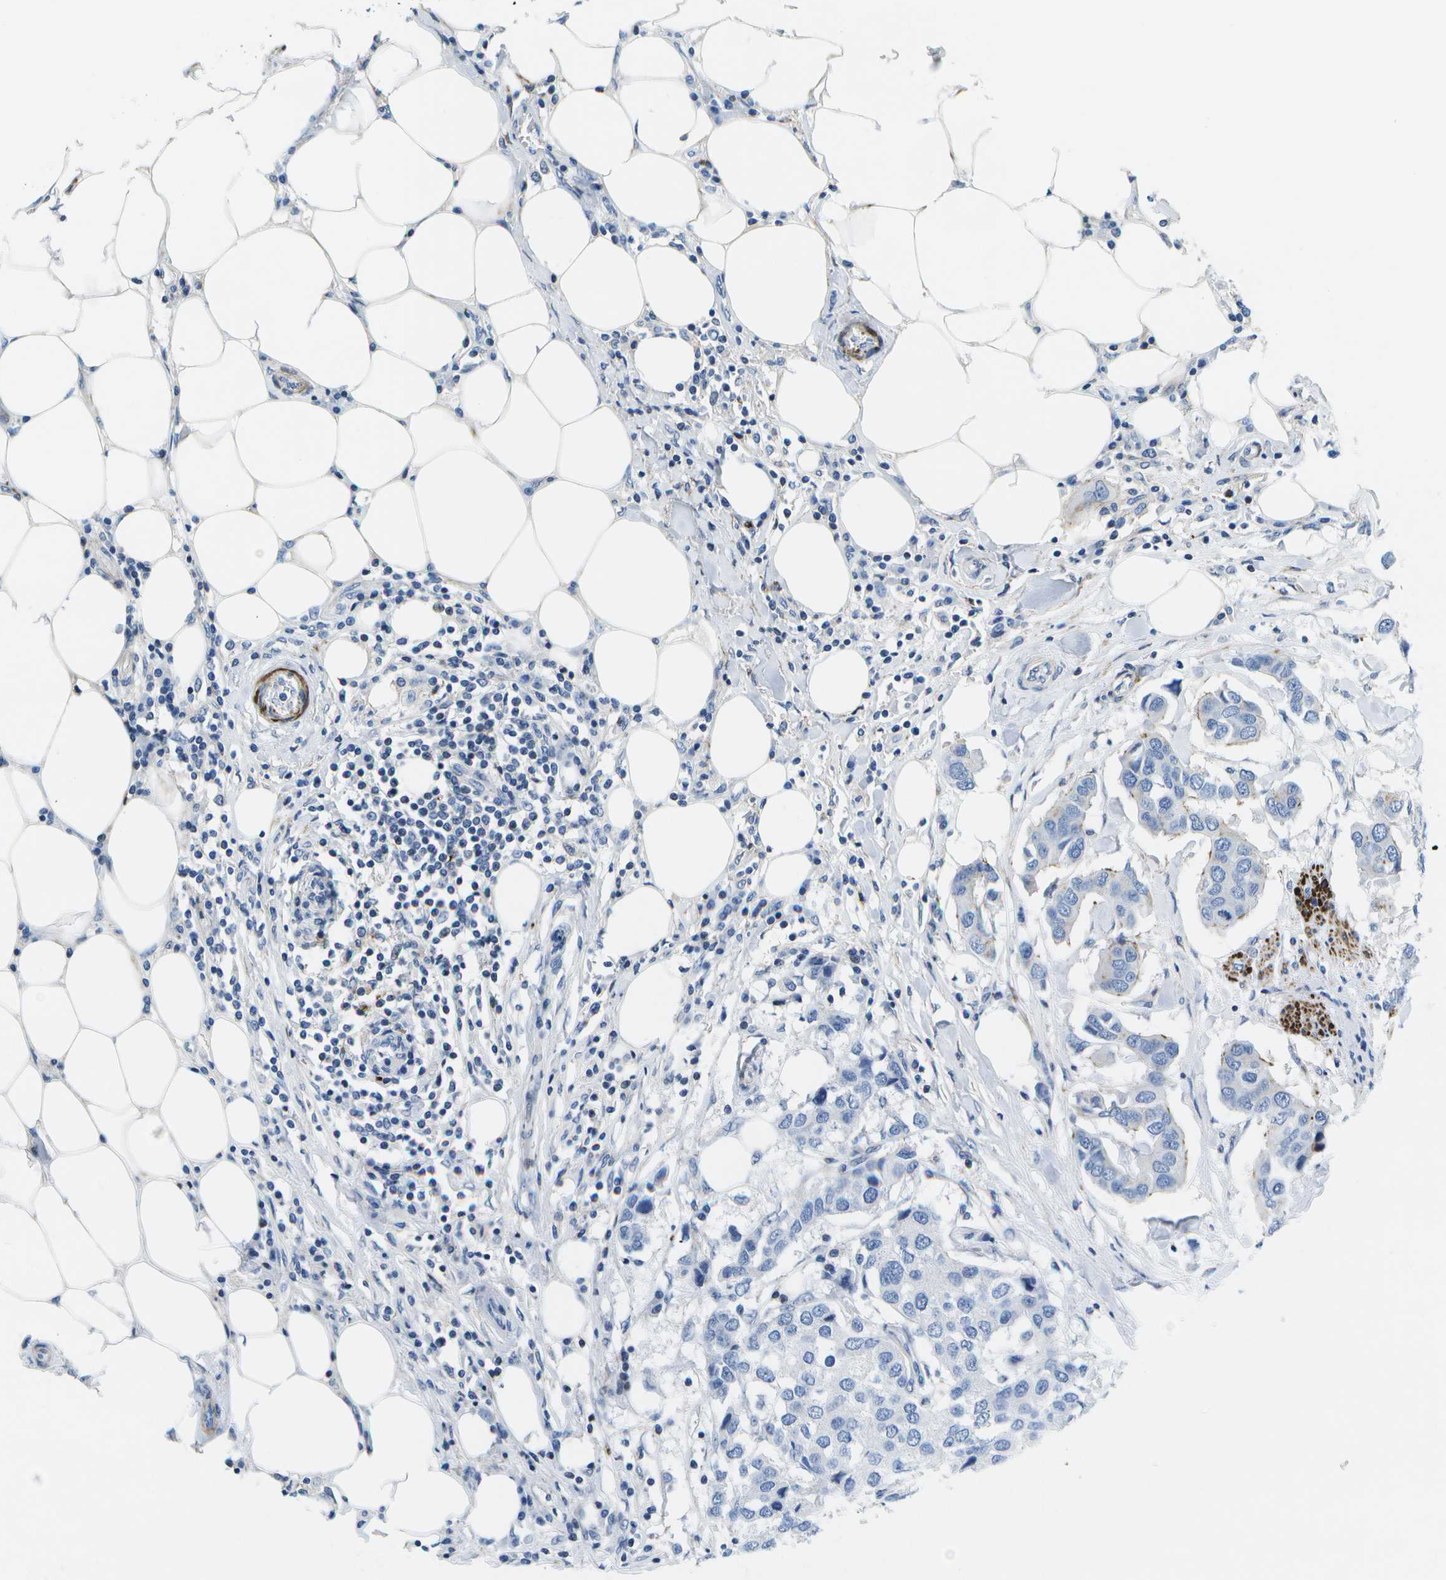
{"staining": {"intensity": "negative", "quantity": "none", "location": "none"}, "tissue": "breast cancer", "cell_type": "Tumor cells", "image_type": "cancer", "snomed": [{"axis": "morphology", "description": "Duct carcinoma"}, {"axis": "topography", "description": "Breast"}], "caption": "This photomicrograph is of infiltrating ductal carcinoma (breast) stained with IHC to label a protein in brown with the nuclei are counter-stained blue. There is no expression in tumor cells.", "gene": "ADGRG6", "patient": {"sex": "female", "age": 80}}